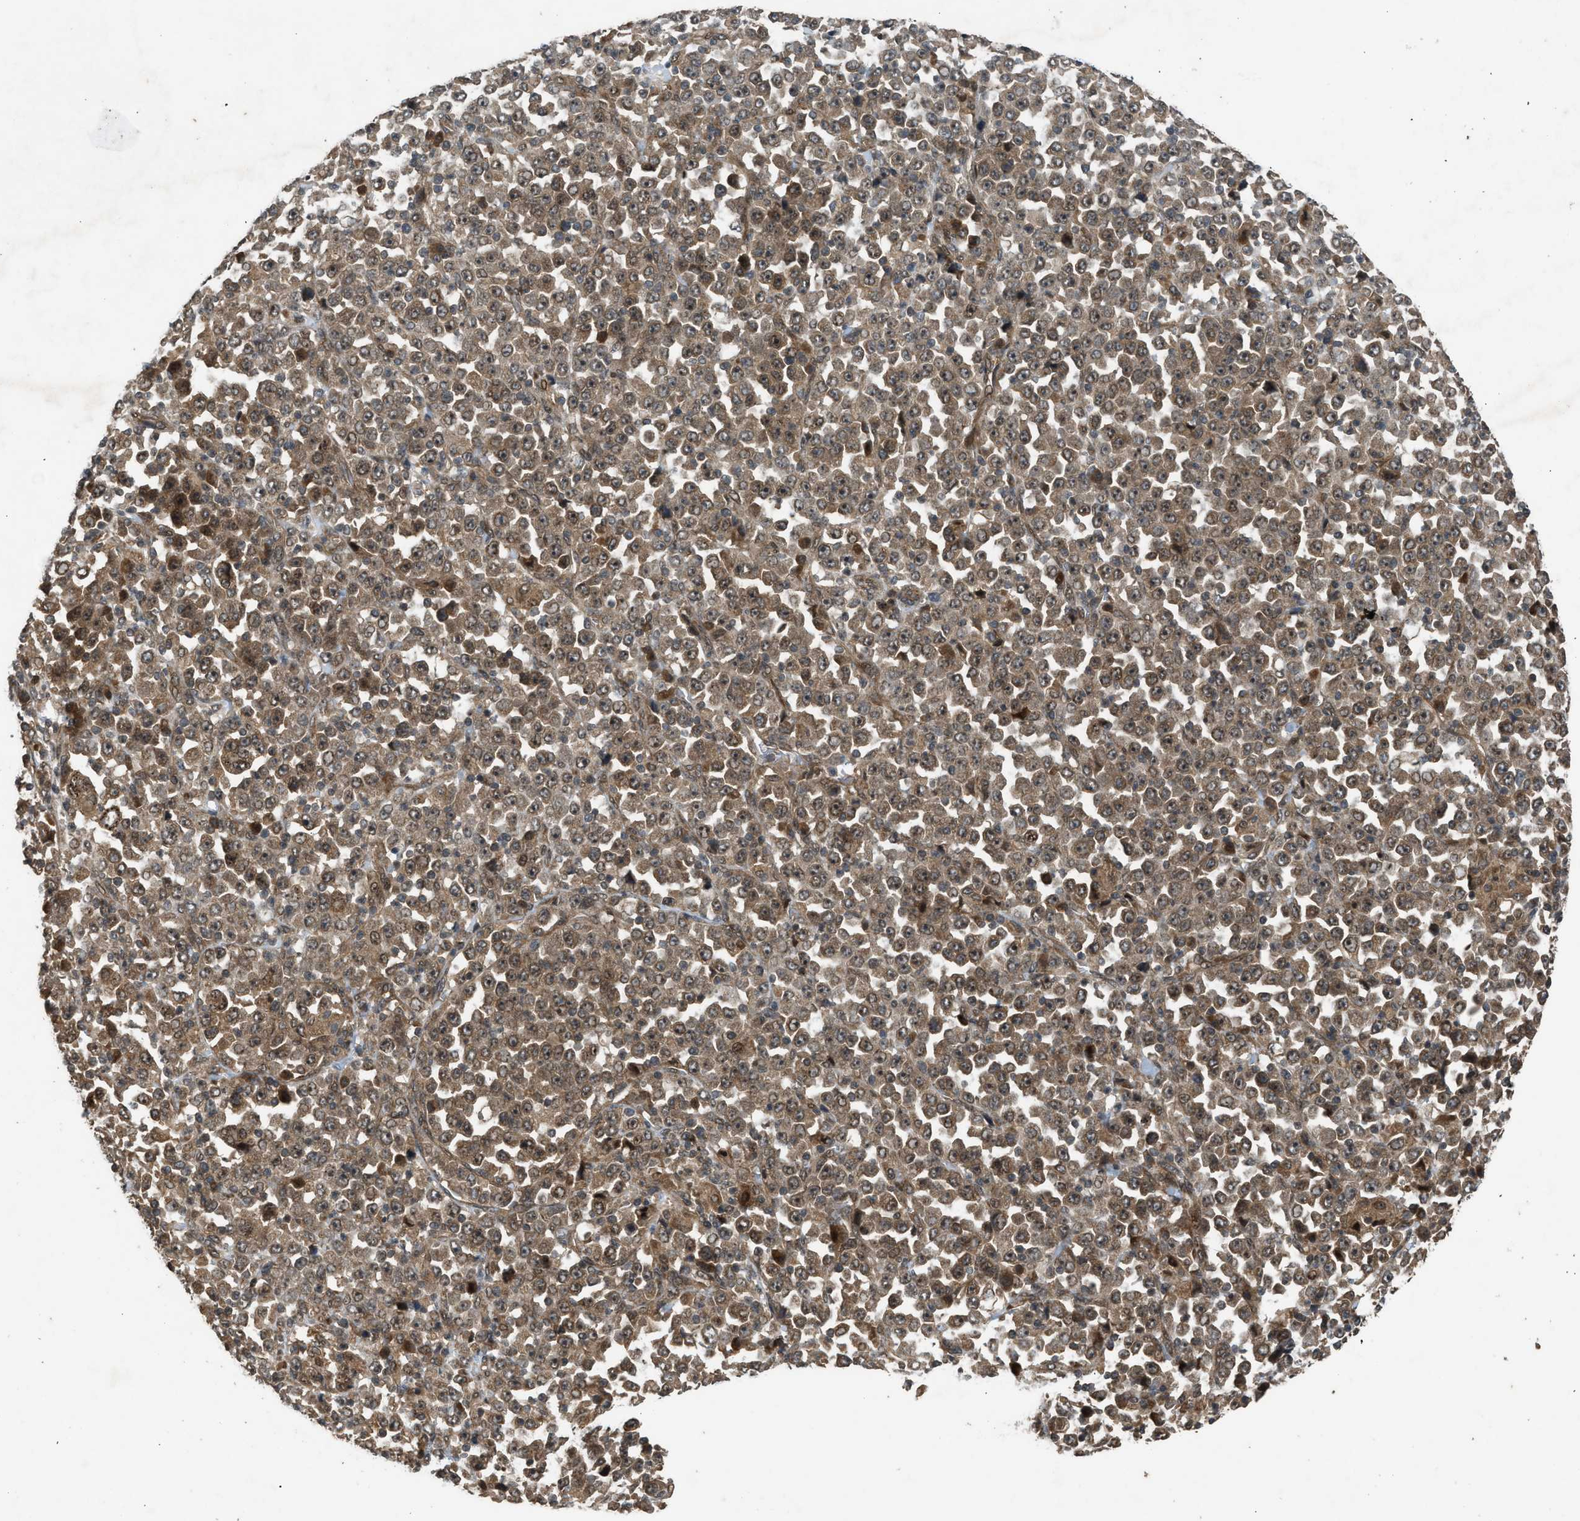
{"staining": {"intensity": "moderate", "quantity": ">75%", "location": "cytoplasmic/membranous"}, "tissue": "stomach cancer", "cell_type": "Tumor cells", "image_type": "cancer", "snomed": [{"axis": "morphology", "description": "Normal tissue, NOS"}, {"axis": "morphology", "description": "Adenocarcinoma, NOS"}, {"axis": "topography", "description": "Stomach, upper"}, {"axis": "topography", "description": "Stomach"}], "caption": "Moderate cytoplasmic/membranous positivity for a protein is present in approximately >75% of tumor cells of stomach cancer using immunohistochemistry.", "gene": "TXNL1", "patient": {"sex": "male", "age": 59}}